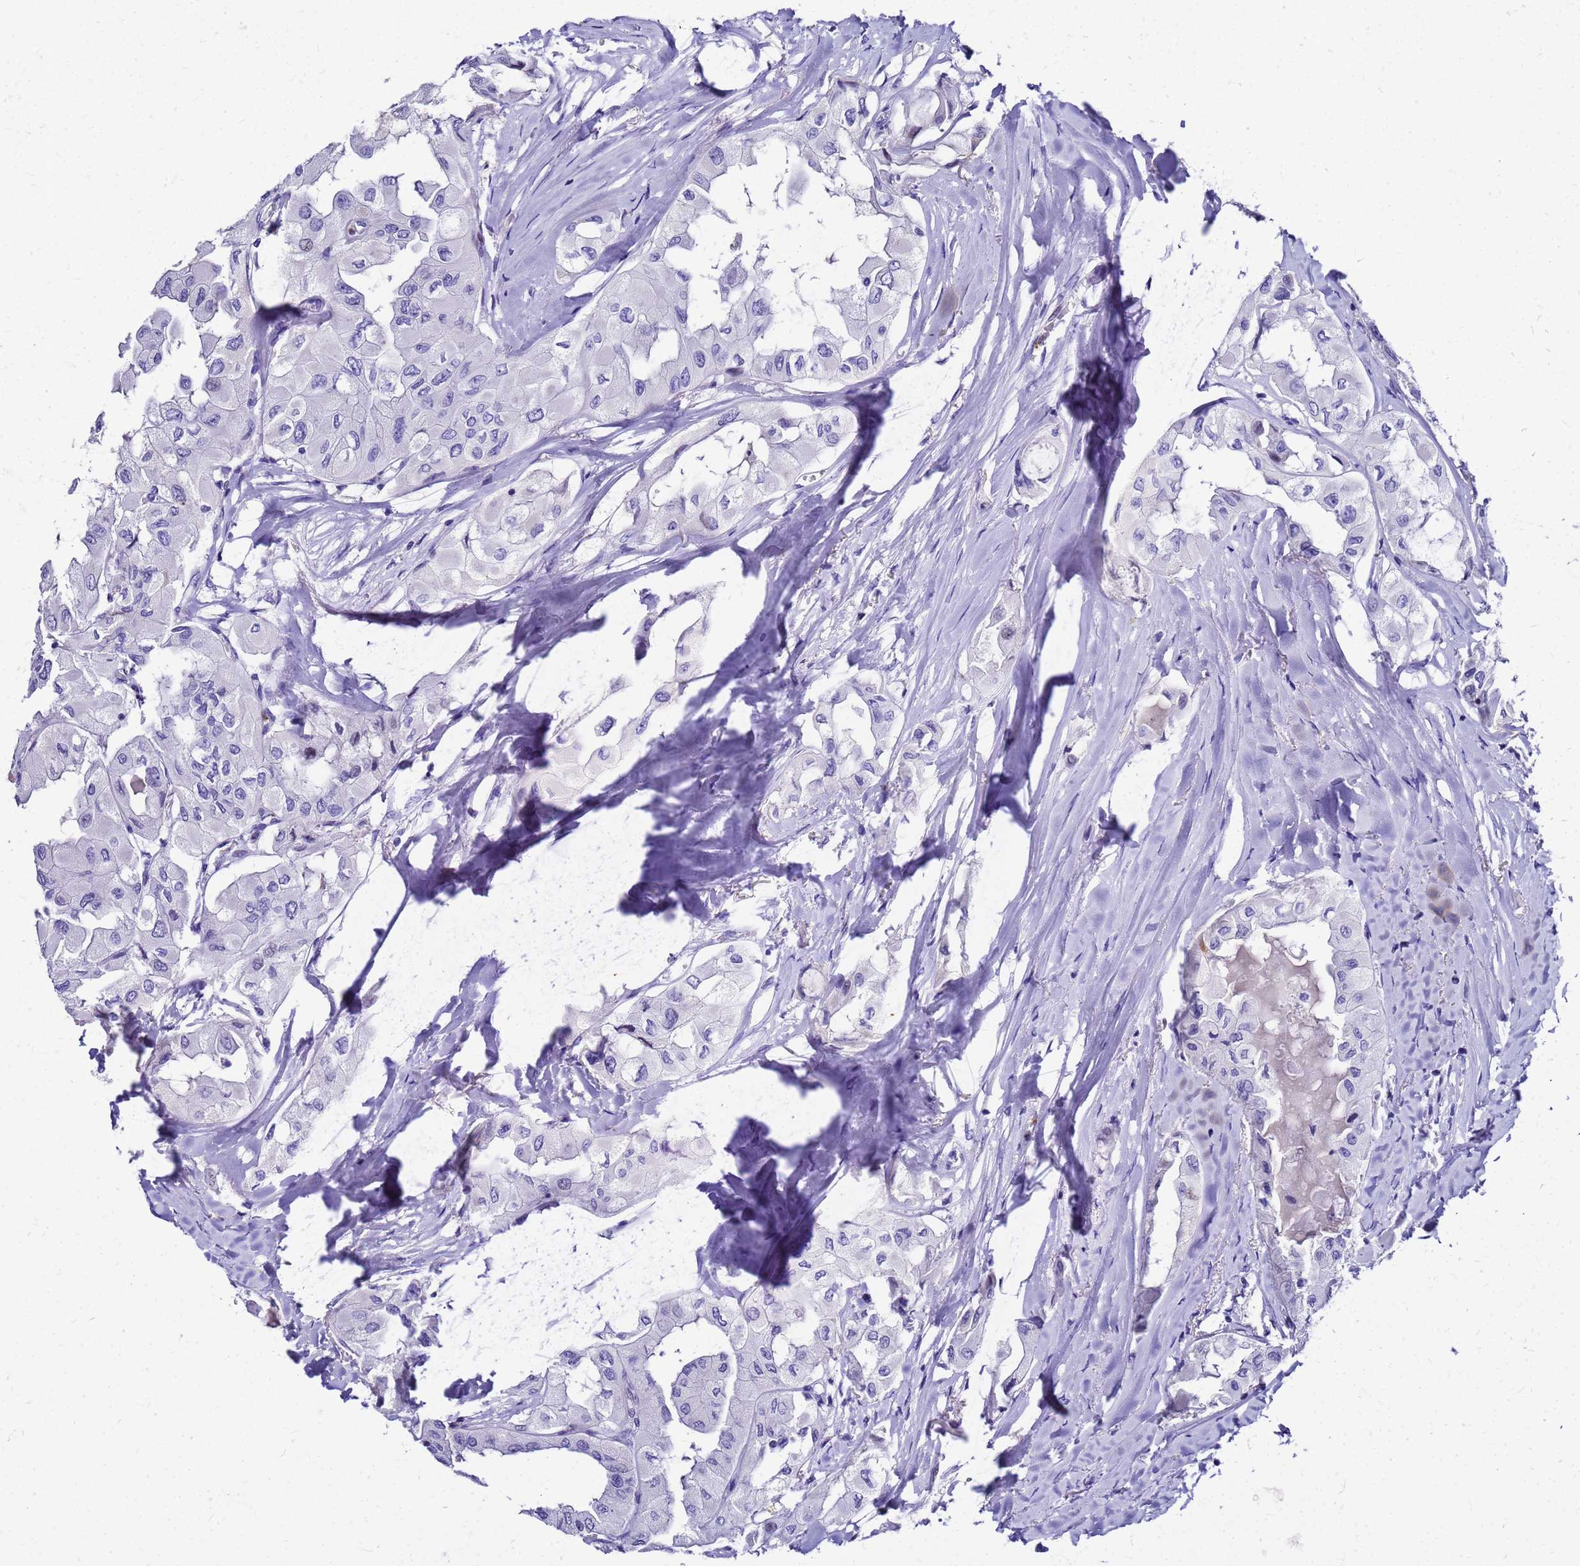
{"staining": {"intensity": "negative", "quantity": "none", "location": "none"}, "tissue": "thyroid cancer", "cell_type": "Tumor cells", "image_type": "cancer", "snomed": [{"axis": "morphology", "description": "Normal tissue, NOS"}, {"axis": "morphology", "description": "Papillary adenocarcinoma, NOS"}, {"axis": "topography", "description": "Thyroid gland"}], "caption": "Immunohistochemistry (IHC) image of human thyroid cancer (papillary adenocarcinoma) stained for a protein (brown), which shows no positivity in tumor cells.", "gene": "SMIM21", "patient": {"sex": "female", "age": 59}}